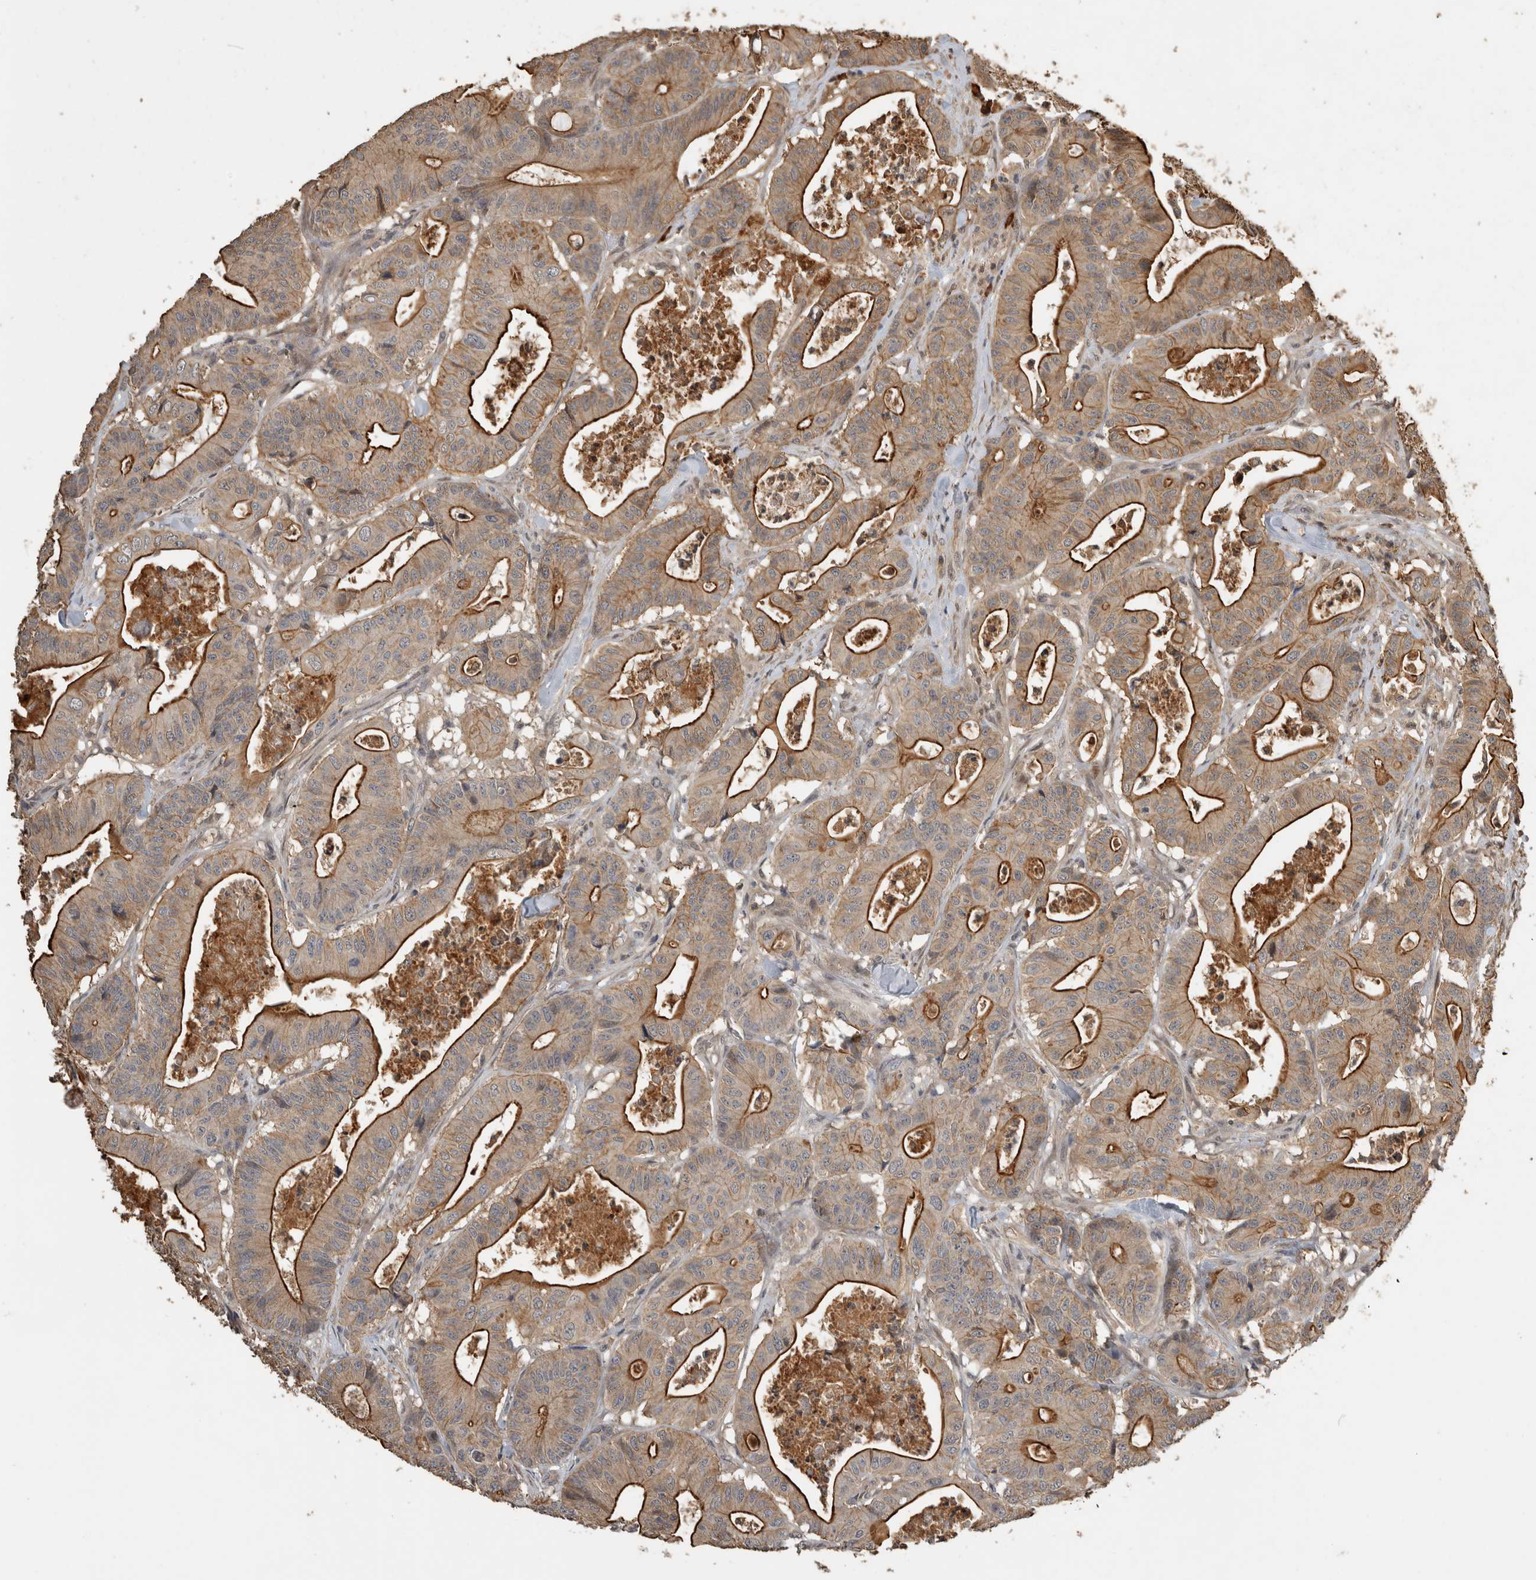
{"staining": {"intensity": "moderate", "quantity": ">75%", "location": "cytoplasmic/membranous"}, "tissue": "colorectal cancer", "cell_type": "Tumor cells", "image_type": "cancer", "snomed": [{"axis": "morphology", "description": "Adenocarcinoma, NOS"}, {"axis": "topography", "description": "Colon"}], "caption": "Moderate cytoplasmic/membranous expression for a protein is identified in approximately >75% of tumor cells of colorectal adenocarcinoma using immunohistochemistry.", "gene": "RHPN1", "patient": {"sex": "female", "age": 84}}